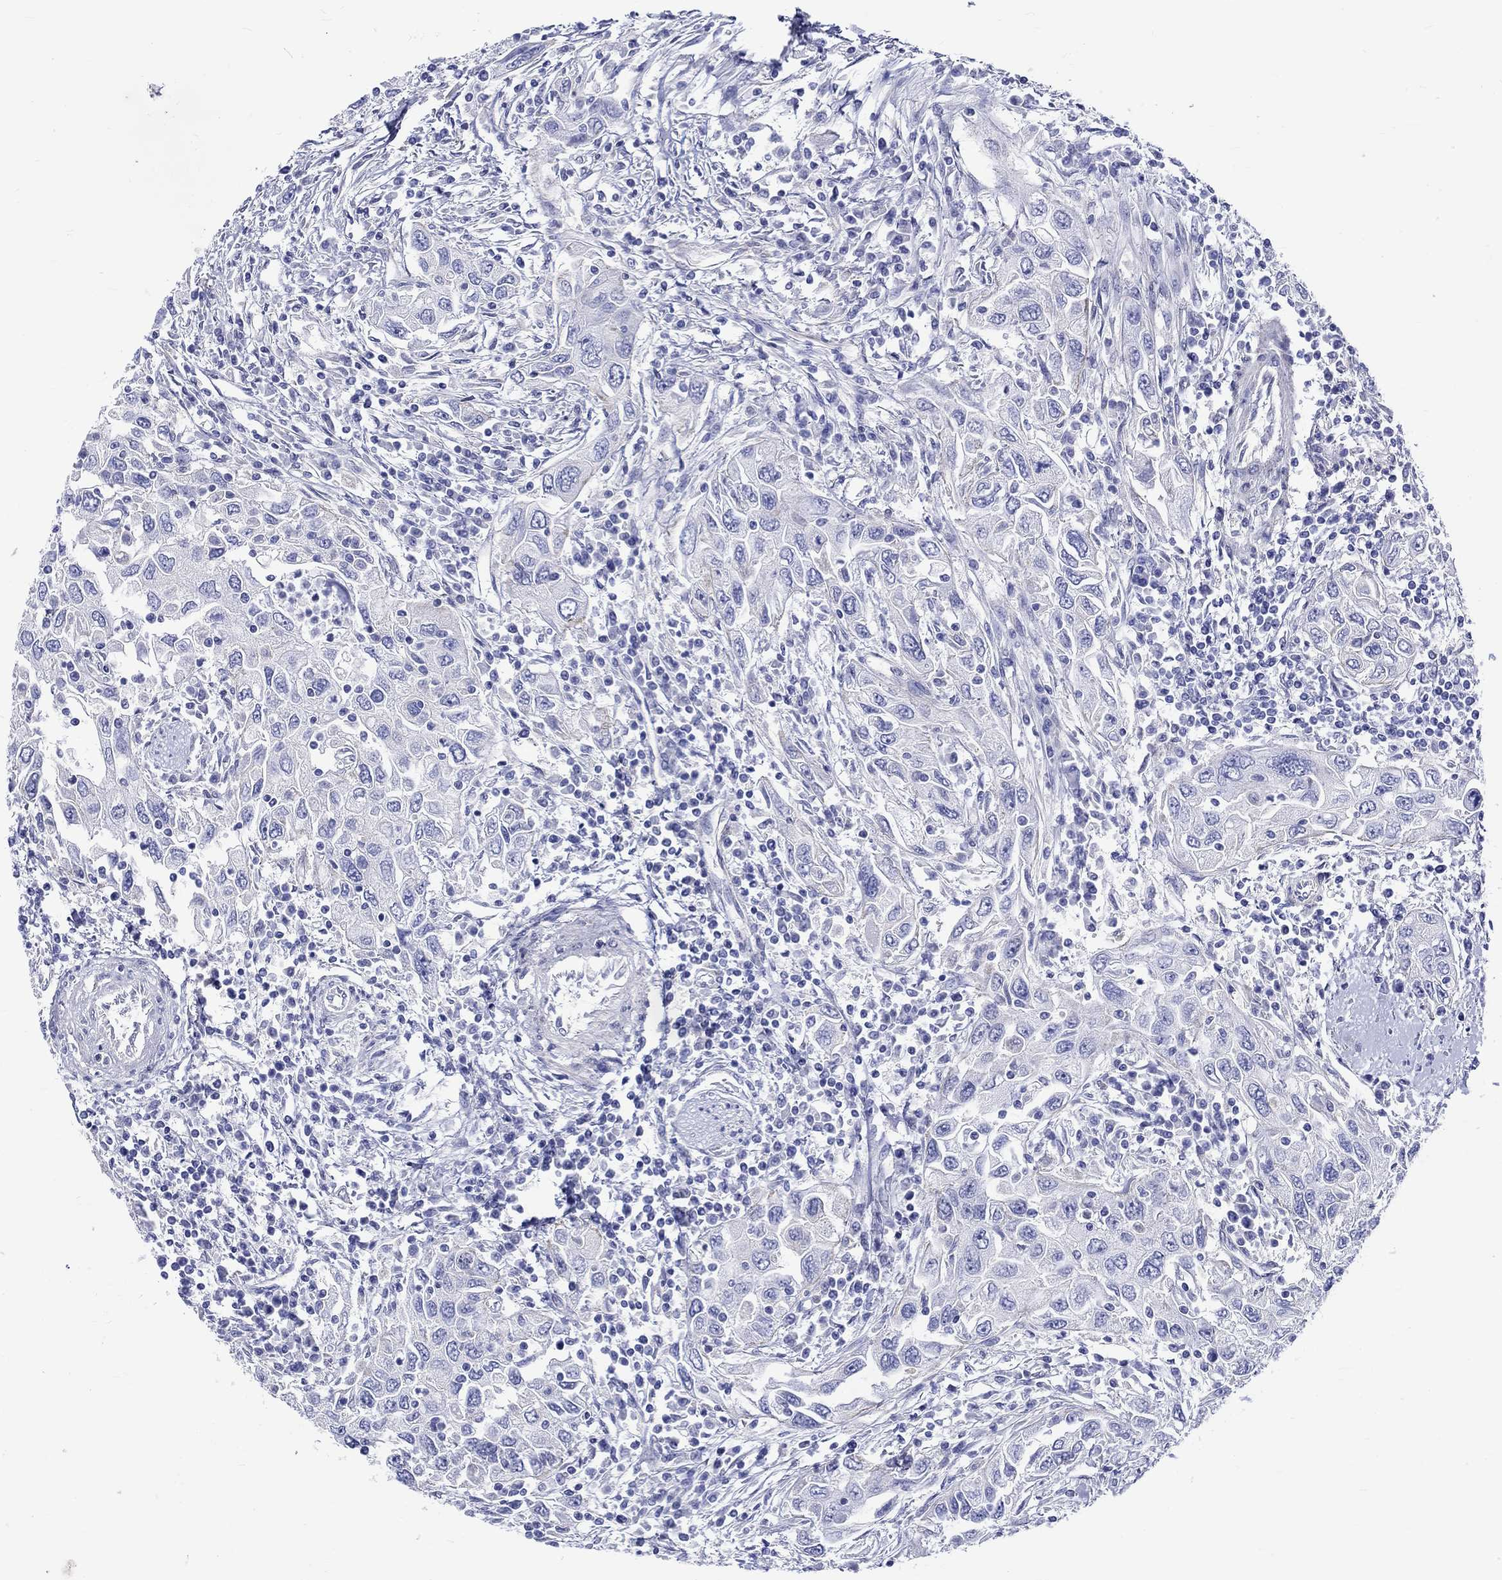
{"staining": {"intensity": "negative", "quantity": "none", "location": "none"}, "tissue": "urothelial cancer", "cell_type": "Tumor cells", "image_type": "cancer", "snomed": [{"axis": "morphology", "description": "Urothelial carcinoma, High grade"}, {"axis": "topography", "description": "Urinary bladder"}], "caption": "A micrograph of urothelial cancer stained for a protein displays no brown staining in tumor cells.", "gene": "SH2D7", "patient": {"sex": "male", "age": 76}}